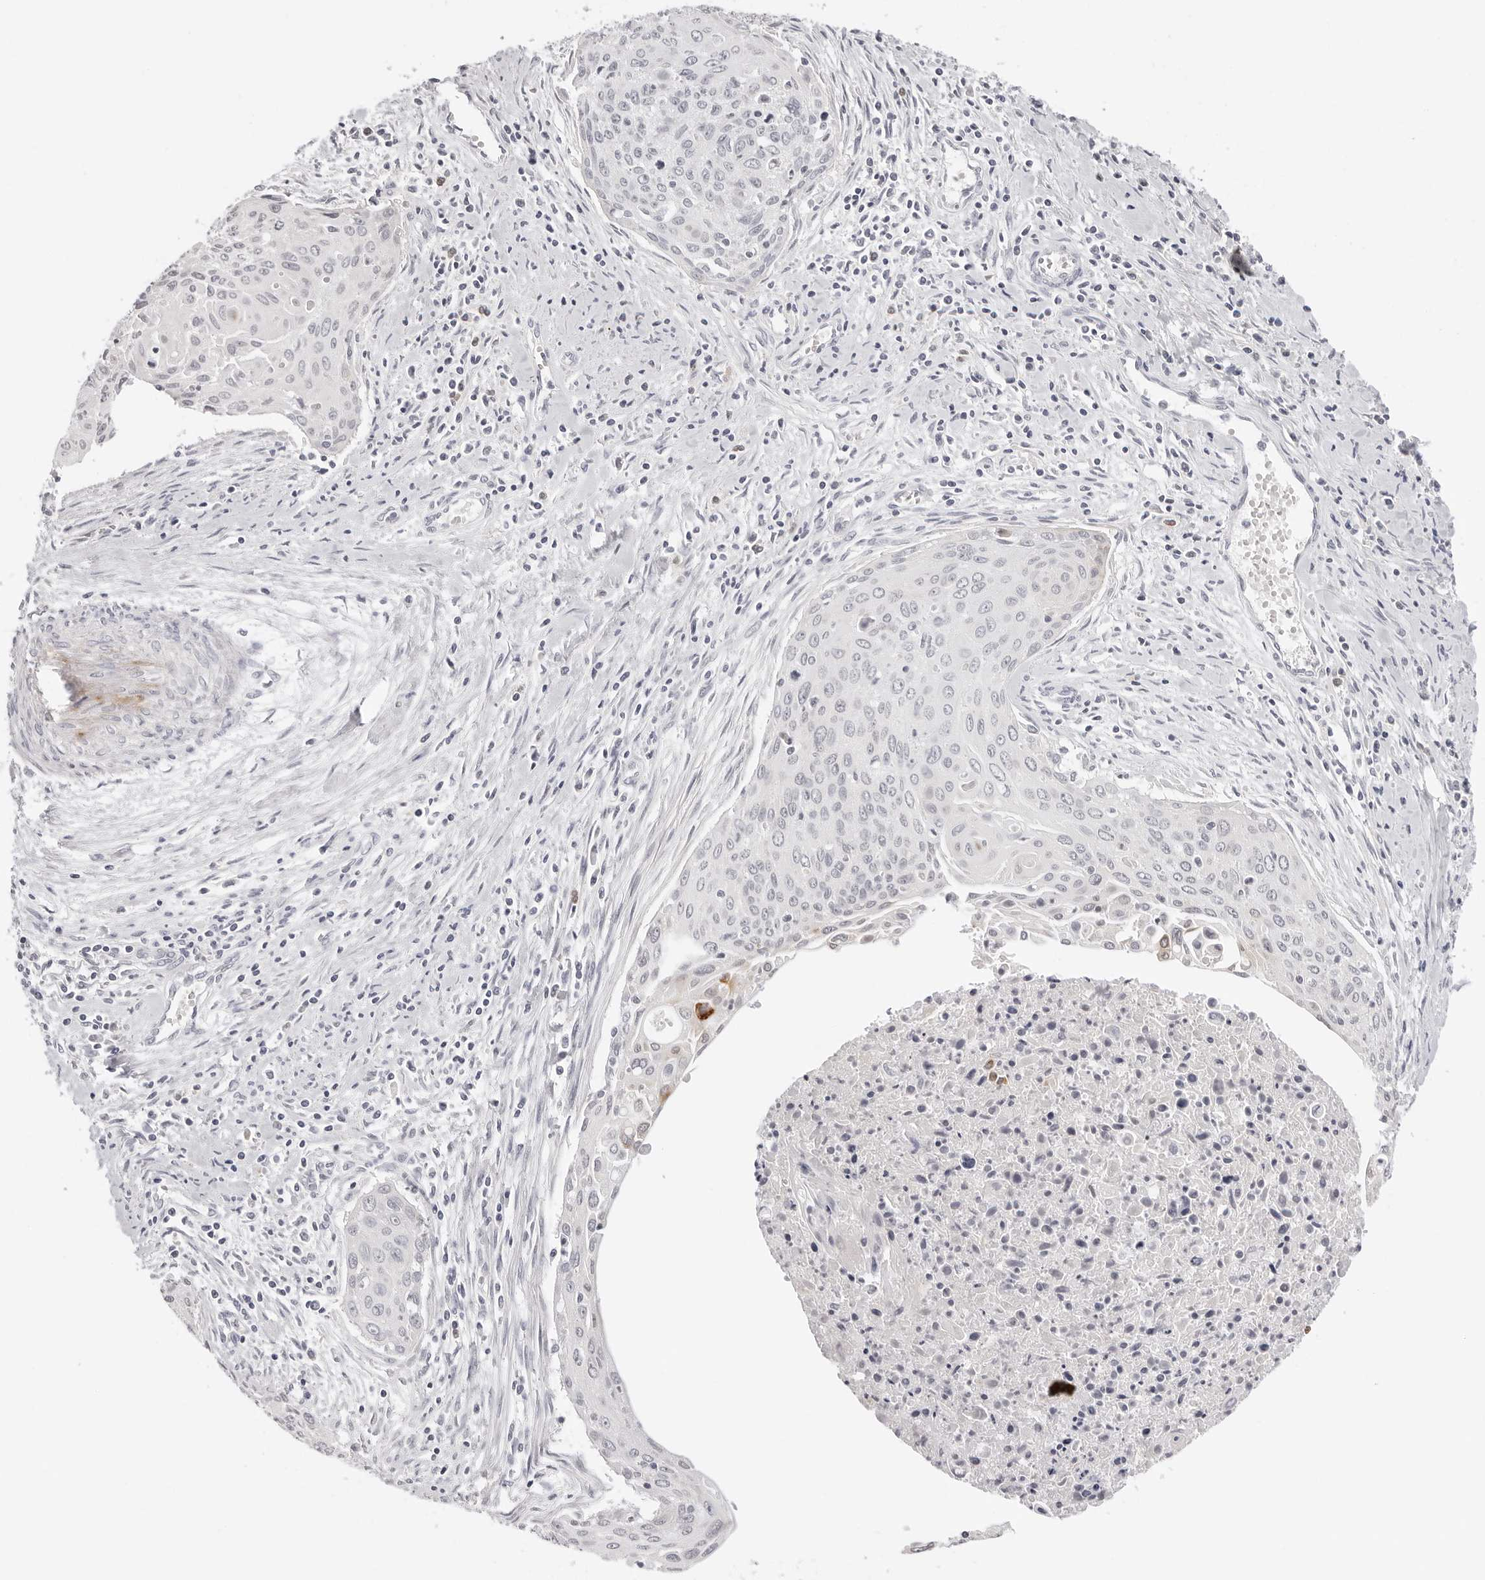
{"staining": {"intensity": "negative", "quantity": "none", "location": "none"}, "tissue": "cervical cancer", "cell_type": "Tumor cells", "image_type": "cancer", "snomed": [{"axis": "morphology", "description": "Squamous cell carcinoma, NOS"}, {"axis": "topography", "description": "Cervix"}], "caption": "Cervical cancer was stained to show a protein in brown. There is no significant expression in tumor cells. (IHC, brightfield microscopy, high magnification).", "gene": "STRADB", "patient": {"sex": "female", "age": 55}}